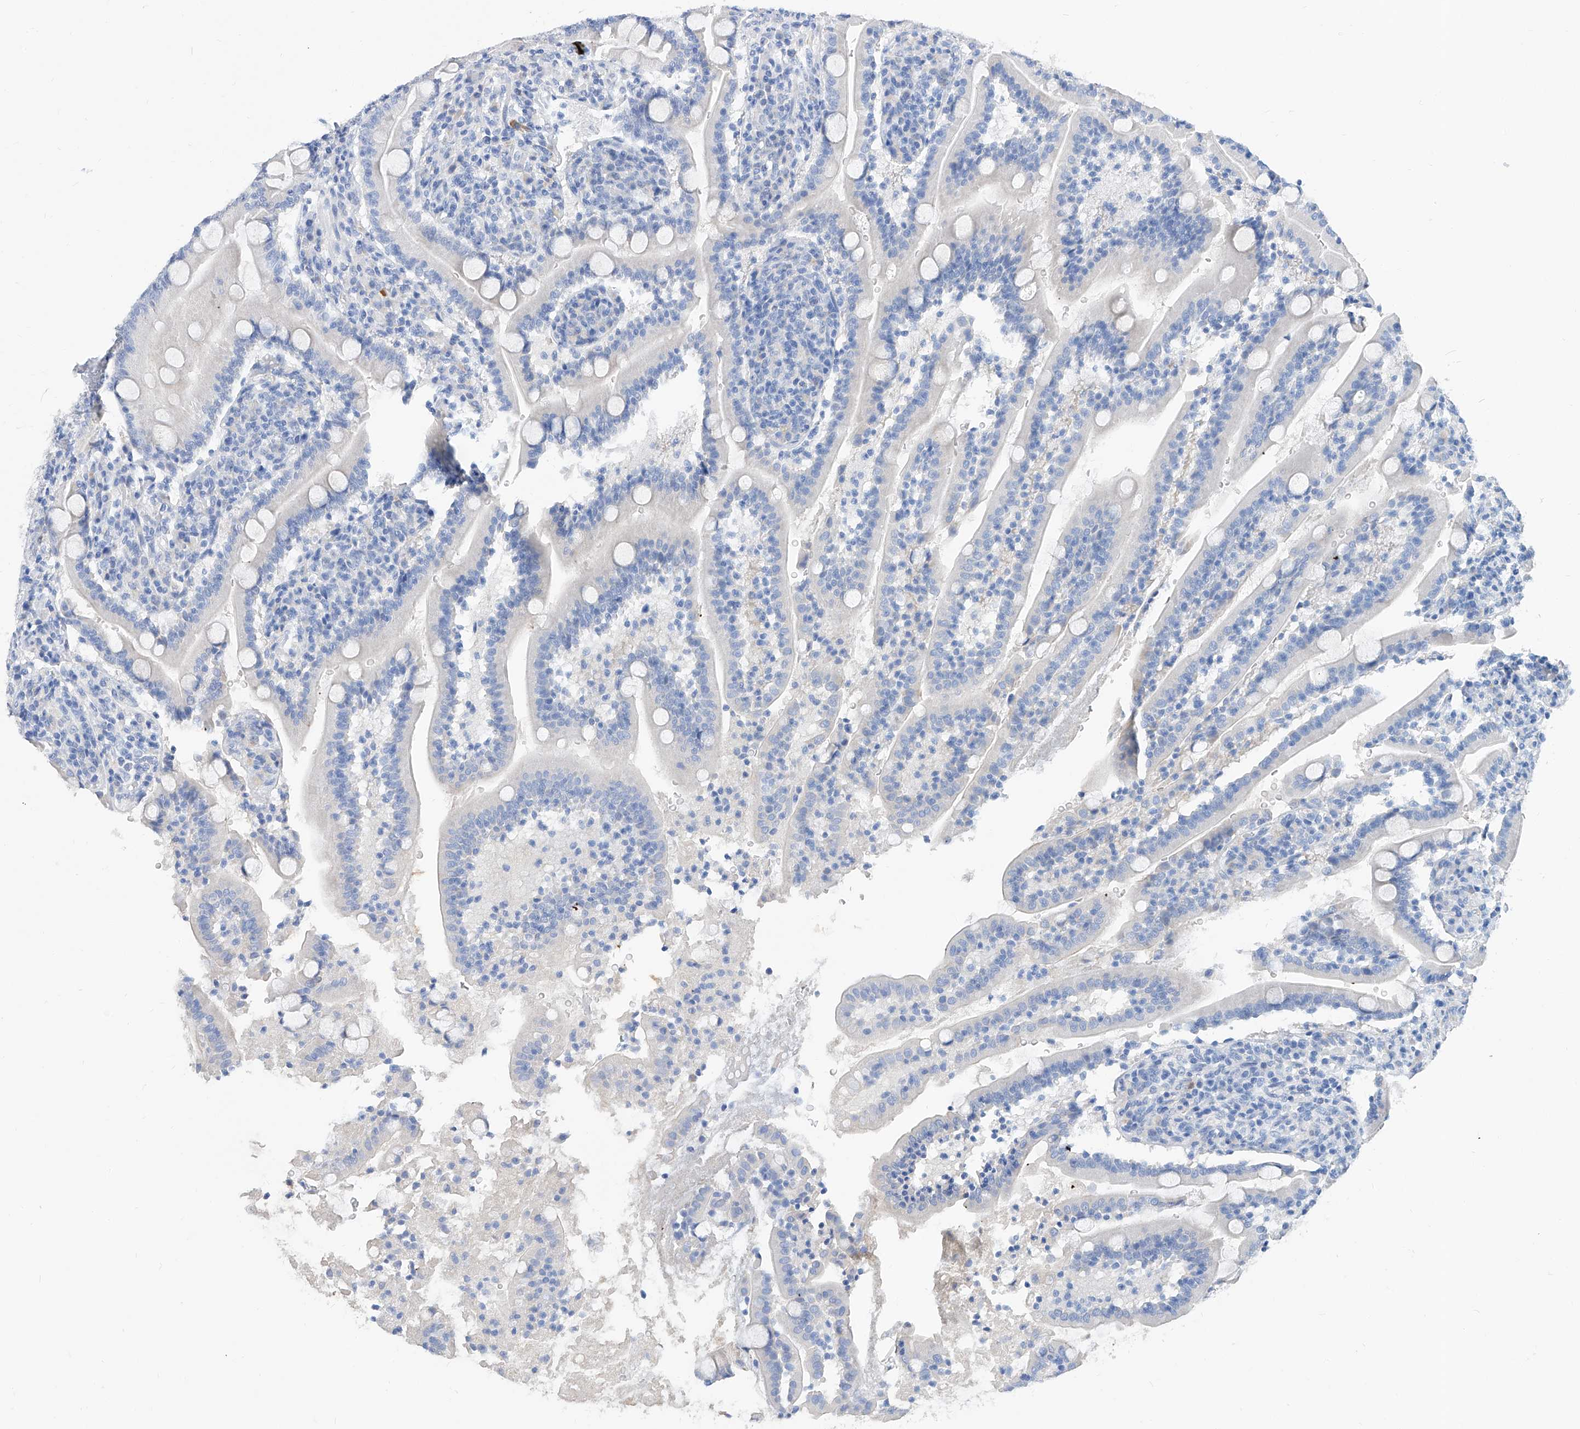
{"staining": {"intensity": "negative", "quantity": "none", "location": "none"}, "tissue": "duodenum", "cell_type": "Glandular cells", "image_type": "normal", "snomed": [{"axis": "morphology", "description": "Normal tissue, NOS"}, {"axis": "topography", "description": "Duodenum"}], "caption": "The histopathology image exhibits no significant staining in glandular cells of duodenum.", "gene": "SLC25A29", "patient": {"sex": "male", "age": 35}}